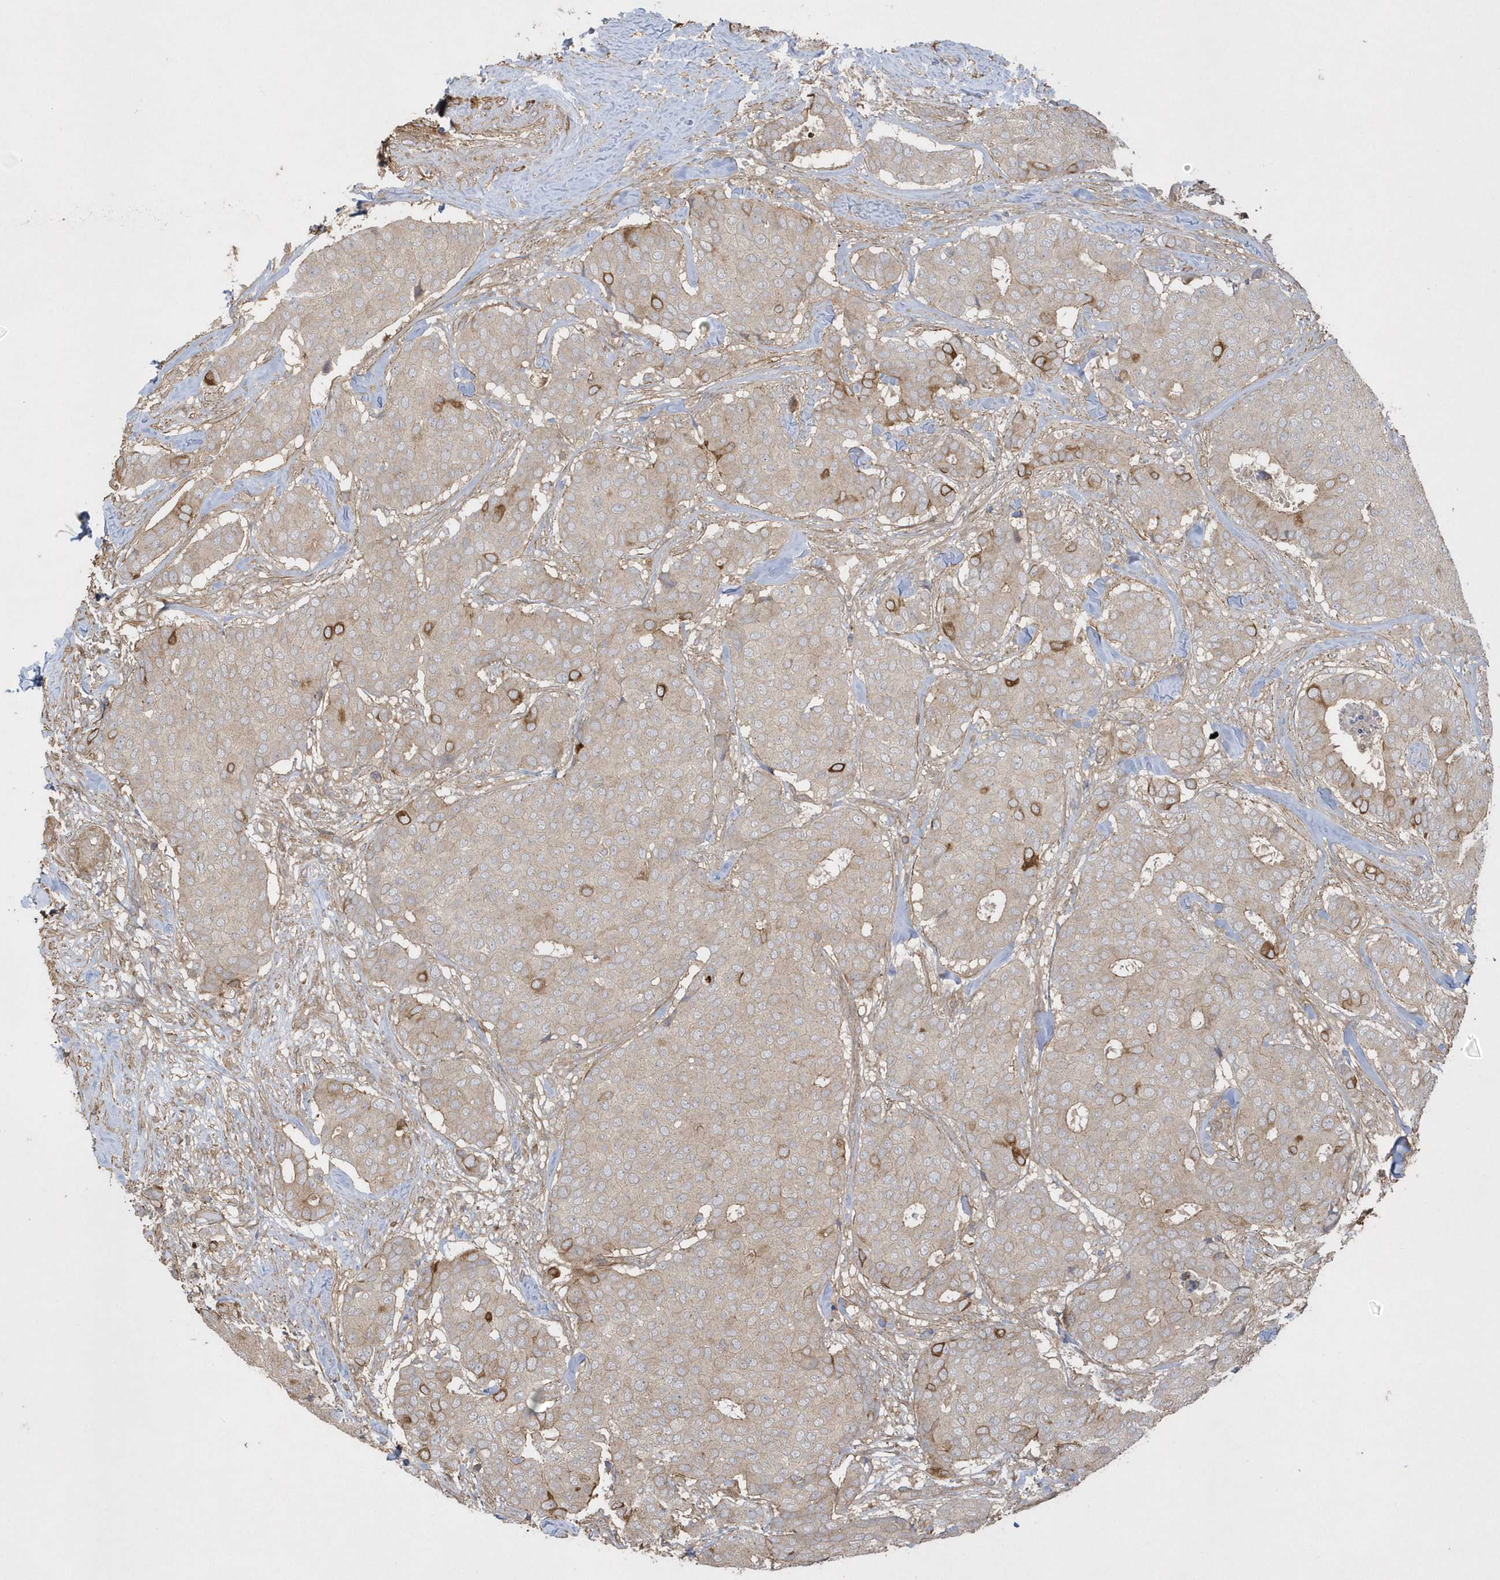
{"staining": {"intensity": "strong", "quantity": "25%-75%", "location": "cytoplasmic/membranous"}, "tissue": "breast cancer", "cell_type": "Tumor cells", "image_type": "cancer", "snomed": [{"axis": "morphology", "description": "Duct carcinoma"}, {"axis": "topography", "description": "Breast"}], "caption": "Brown immunohistochemical staining in human breast cancer (intraductal carcinoma) demonstrates strong cytoplasmic/membranous staining in about 25%-75% of tumor cells. The staining was performed using DAB to visualize the protein expression in brown, while the nuclei were stained in blue with hematoxylin (Magnification: 20x).", "gene": "SENP8", "patient": {"sex": "female", "age": 75}}